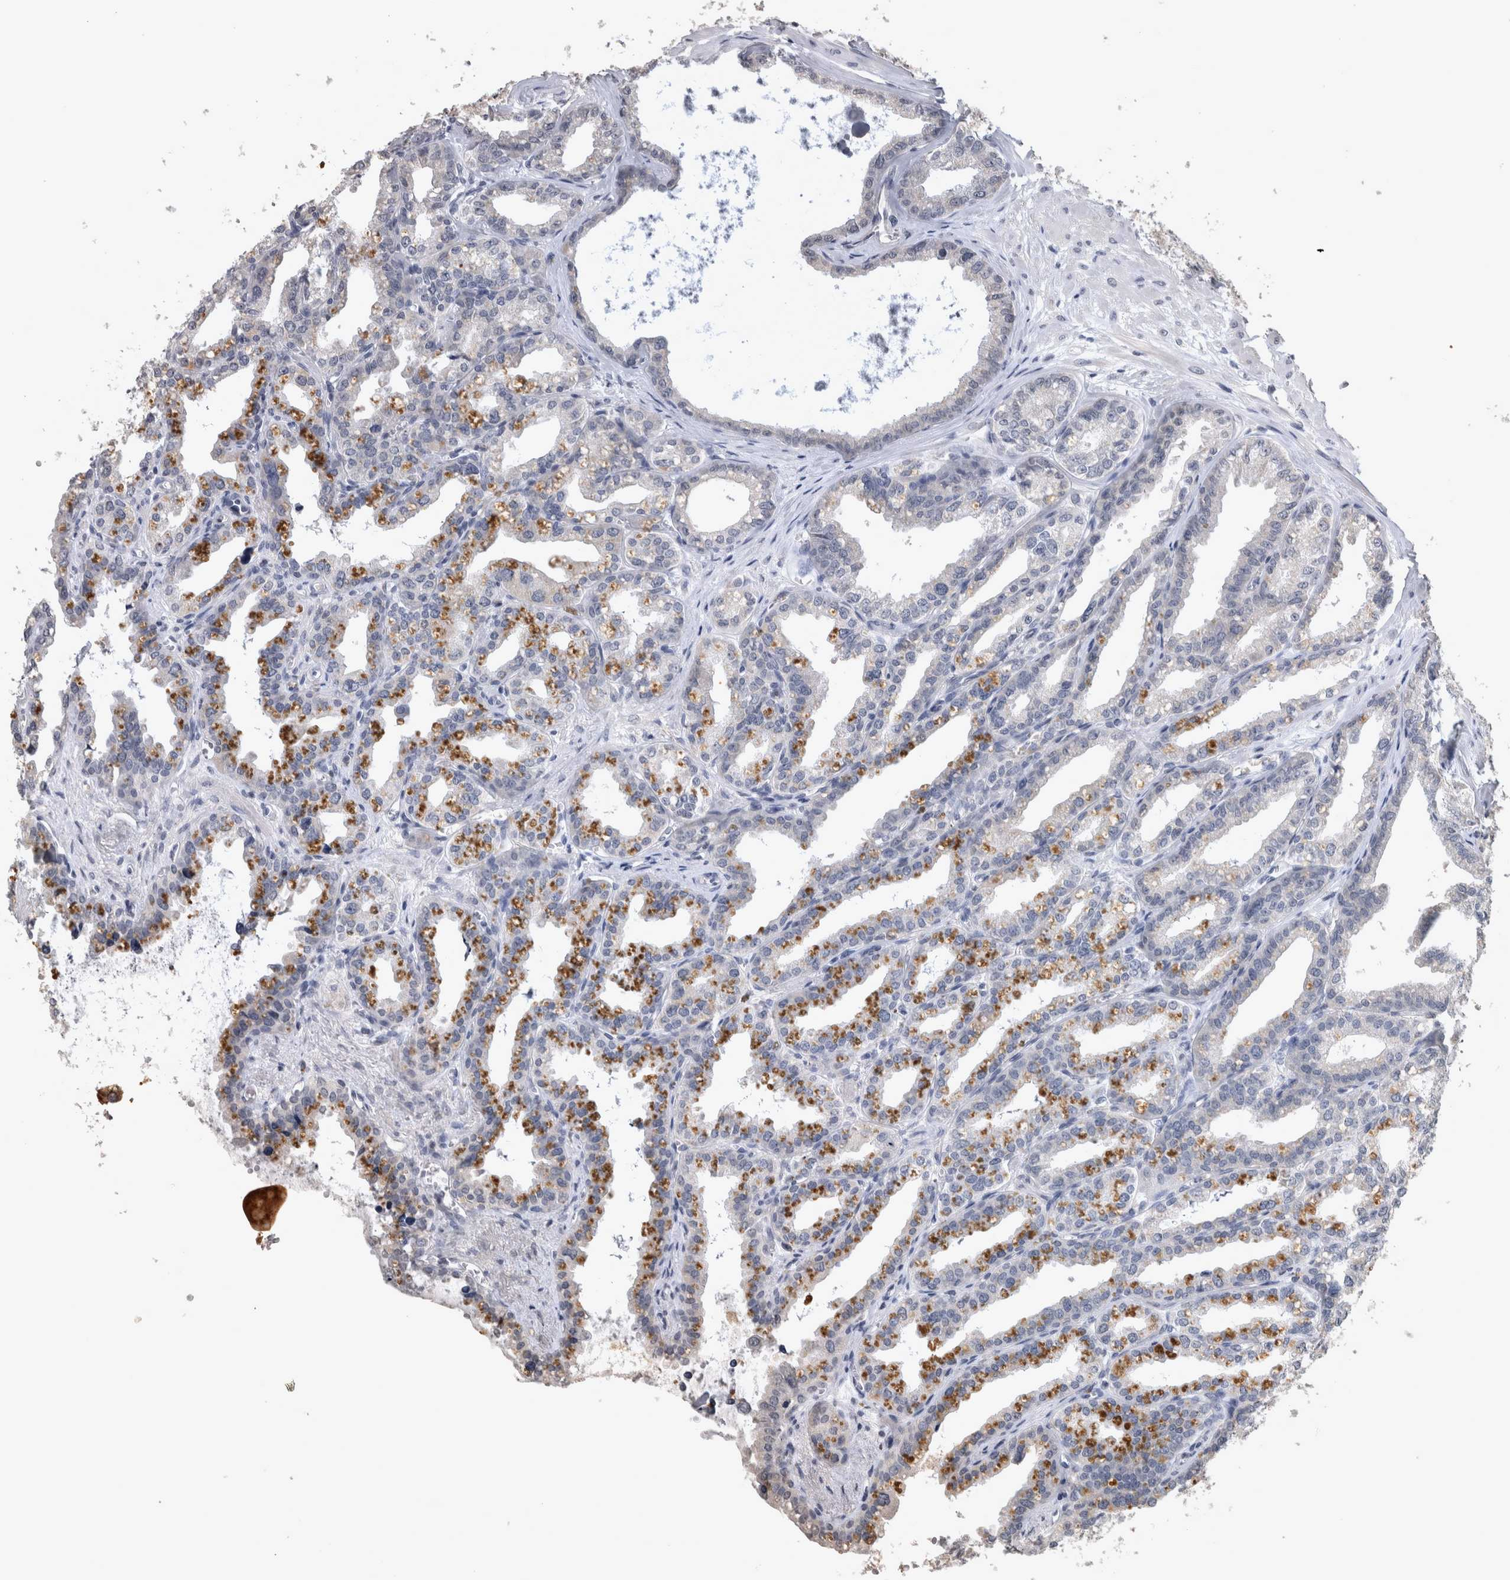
{"staining": {"intensity": "negative", "quantity": "none", "location": "none"}, "tissue": "seminal vesicle", "cell_type": "Glandular cells", "image_type": "normal", "snomed": [{"axis": "morphology", "description": "Normal tissue, NOS"}, {"axis": "topography", "description": "Prostate"}, {"axis": "topography", "description": "Seminal veicle"}], "caption": "Immunohistochemistry of unremarkable seminal vesicle exhibits no positivity in glandular cells. (DAB (3,3'-diaminobenzidine) IHC with hematoxylin counter stain).", "gene": "WNT7A", "patient": {"sex": "male", "age": 51}}